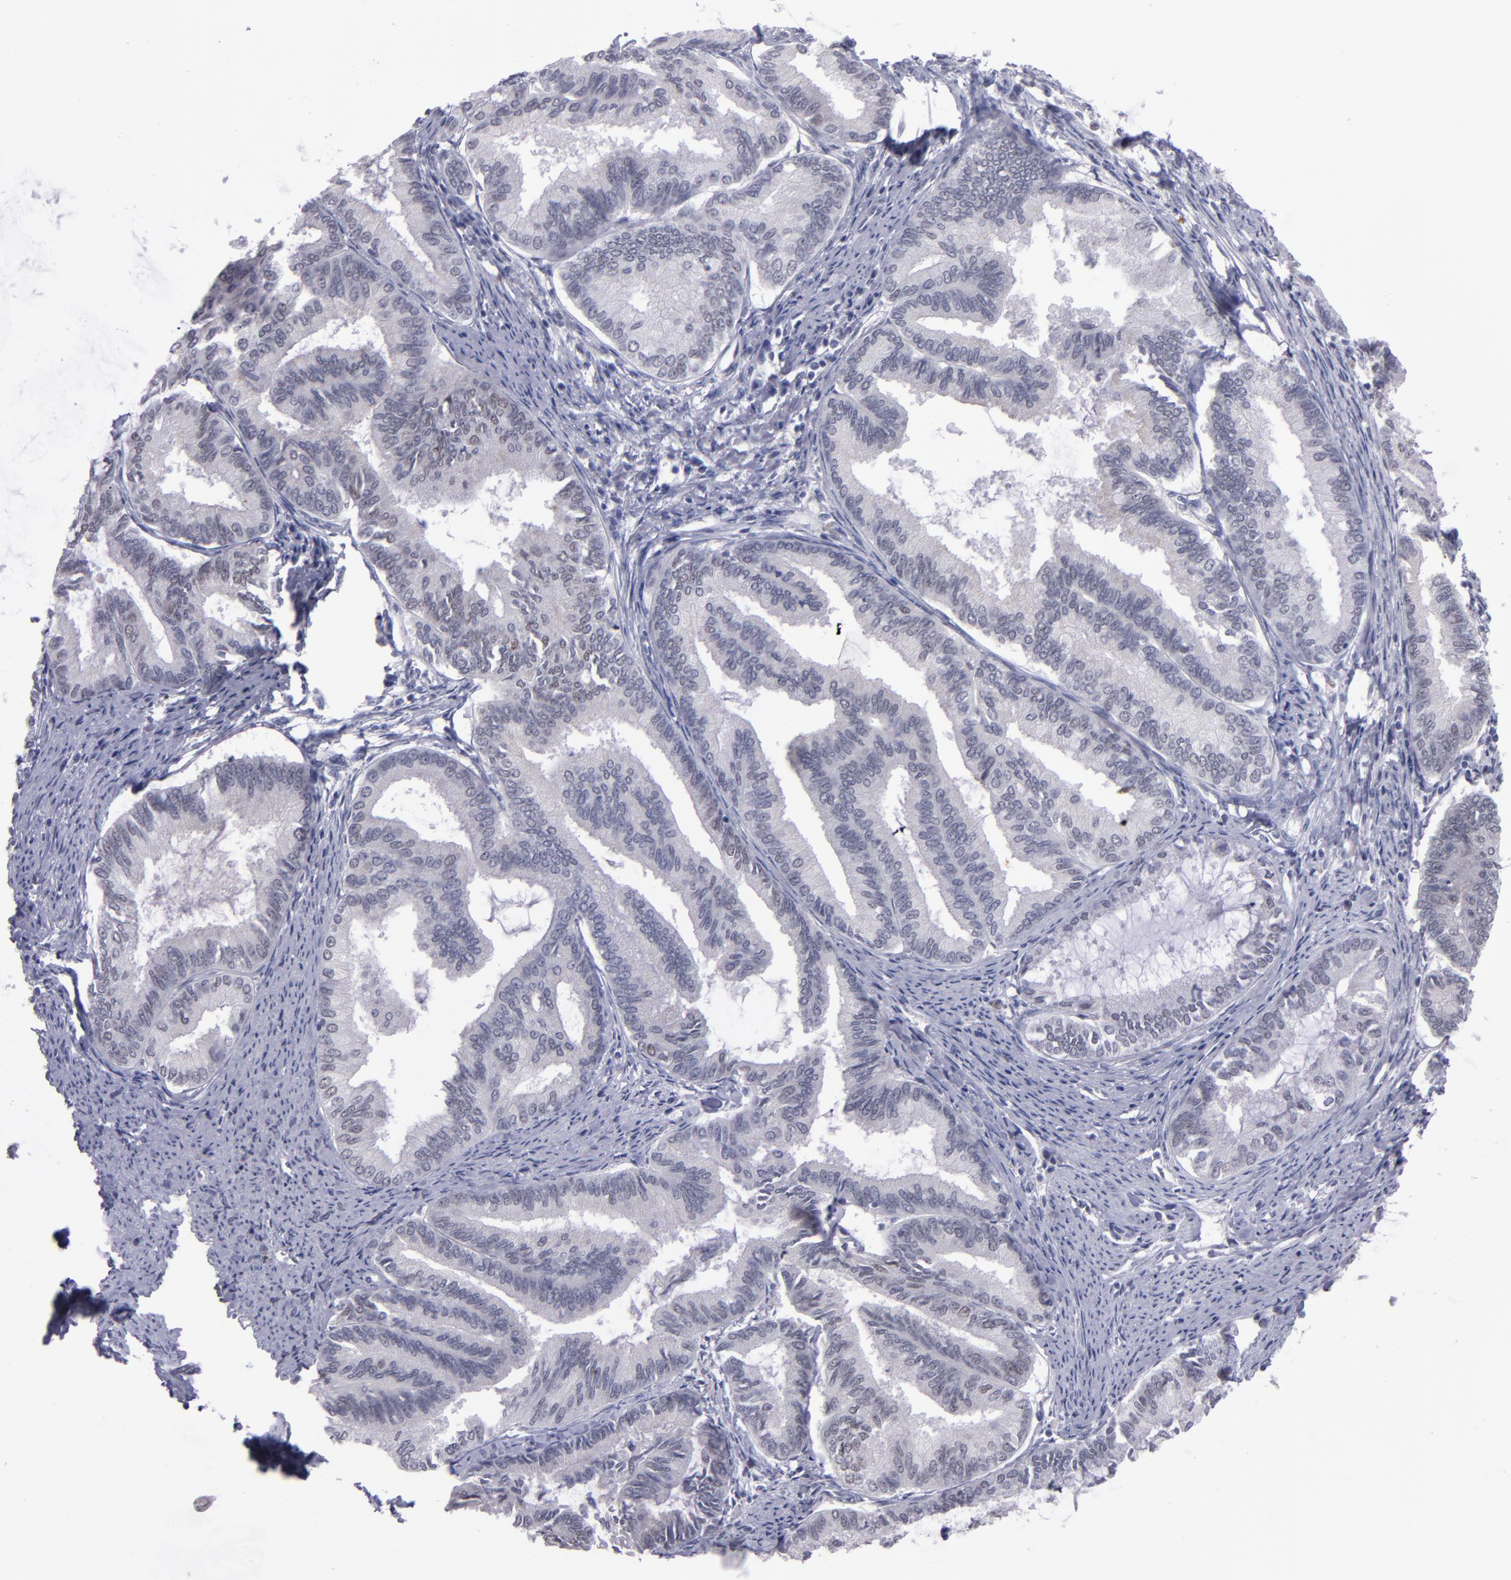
{"staining": {"intensity": "weak", "quantity": "<25%", "location": "nuclear"}, "tissue": "endometrial cancer", "cell_type": "Tumor cells", "image_type": "cancer", "snomed": [{"axis": "morphology", "description": "Adenocarcinoma, NOS"}, {"axis": "topography", "description": "Endometrium"}], "caption": "Immunohistochemistry (IHC) histopathology image of human endometrial adenocarcinoma stained for a protein (brown), which displays no expression in tumor cells. (Stains: DAB (3,3'-diaminobenzidine) IHC with hematoxylin counter stain, Microscopy: brightfield microscopy at high magnification).", "gene": "OTUB2", "patient": {"sex": "female", "age": 86}}